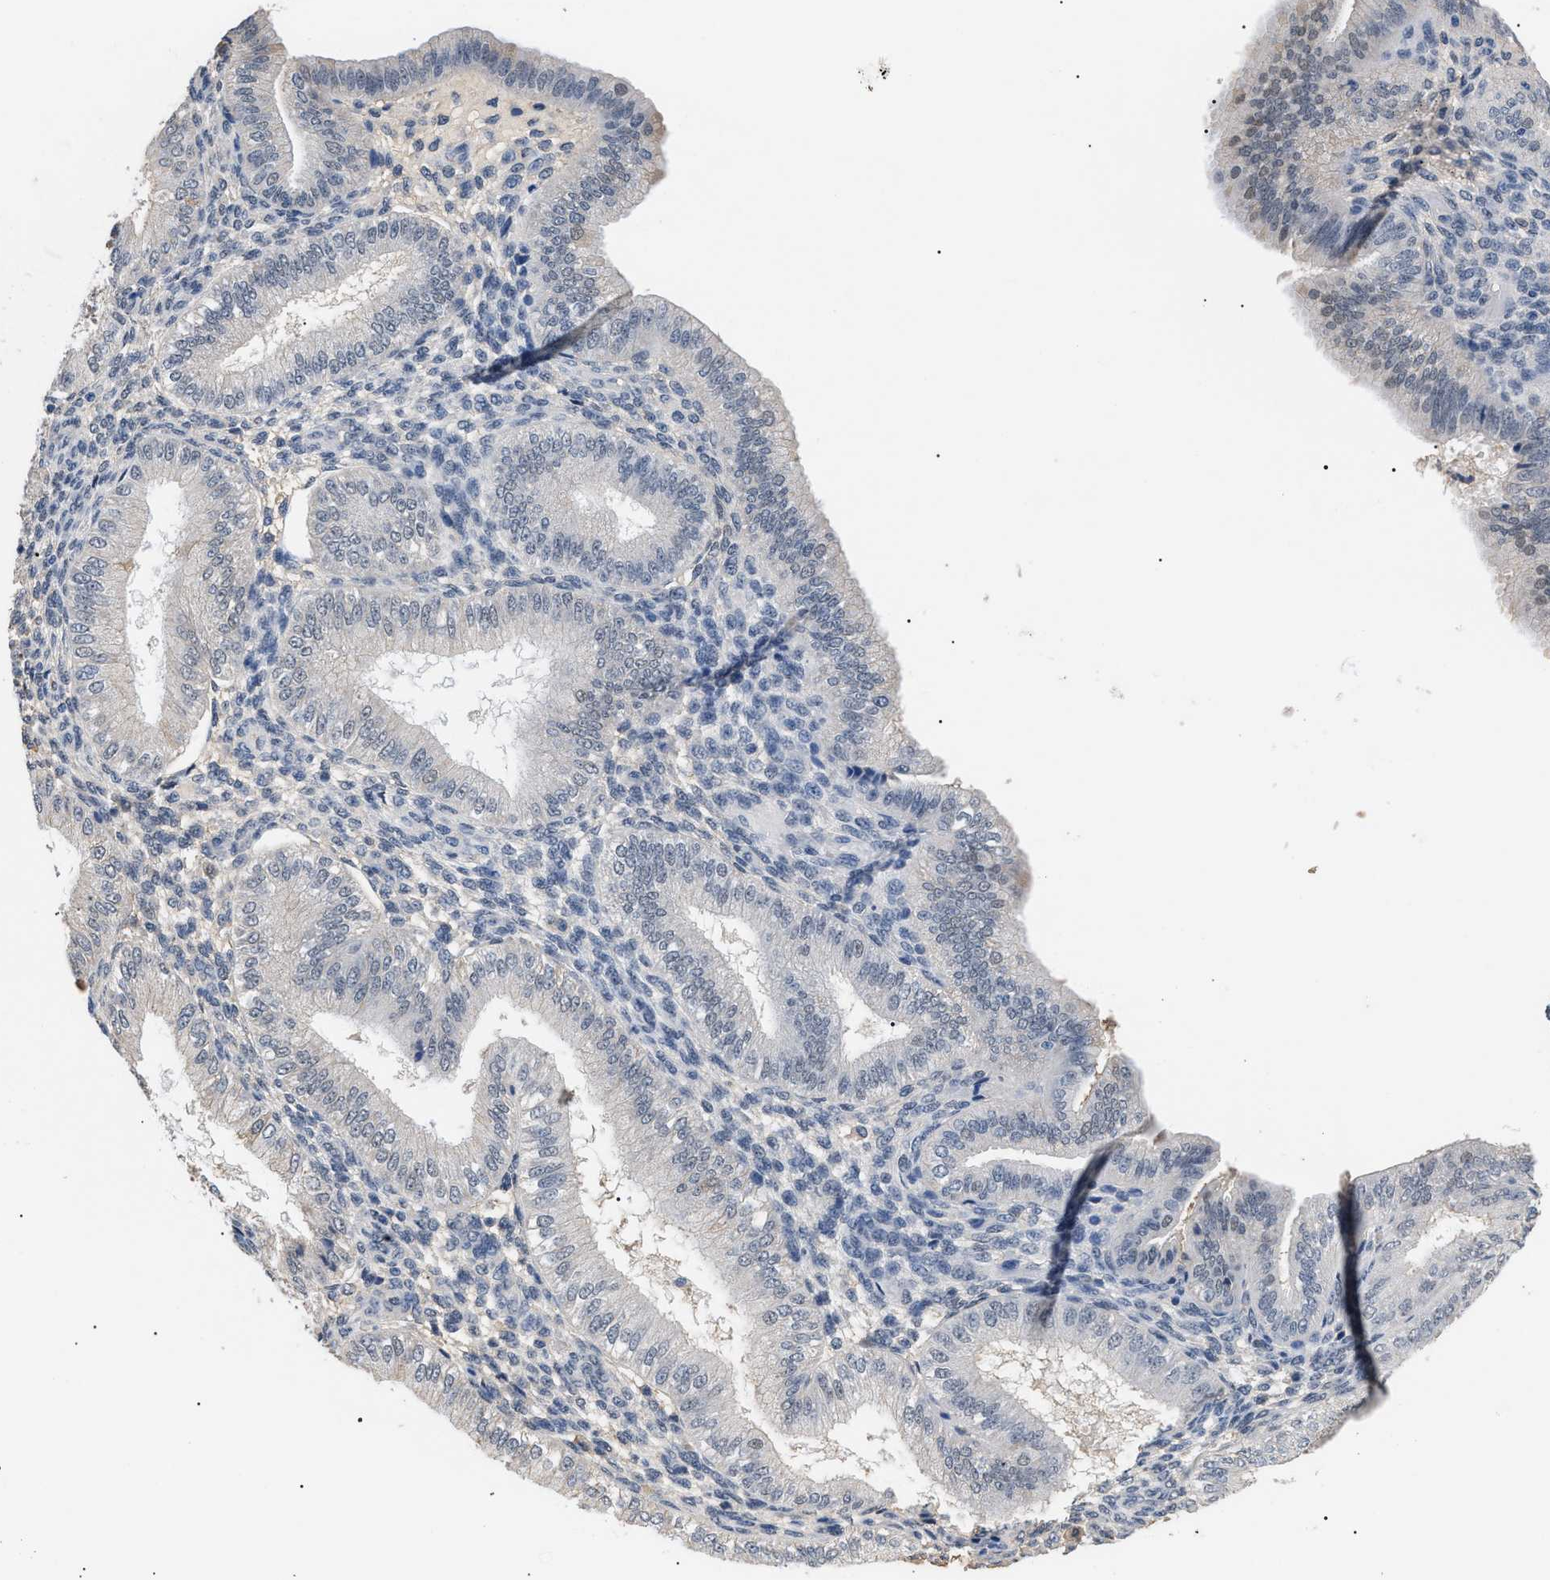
{"staining": {"intensity": "negative", "quantity": "none", "location": "none"}, "tissue": "endometrium", "cell_type": "Cells in endometrial stroma", "image_type": "normal", "snomed": [{"axis": "morphology", "description": "Normal tissue, NOS"}, {"axis": "topography", "description": "Endometrium"}], "caption": "Micrograph shows no significant protein positivity in cells in endometrial stroma of unremarkable endometrium.", "gene": "PRRT2", "patient": {"sex": "female", "age": 39}}